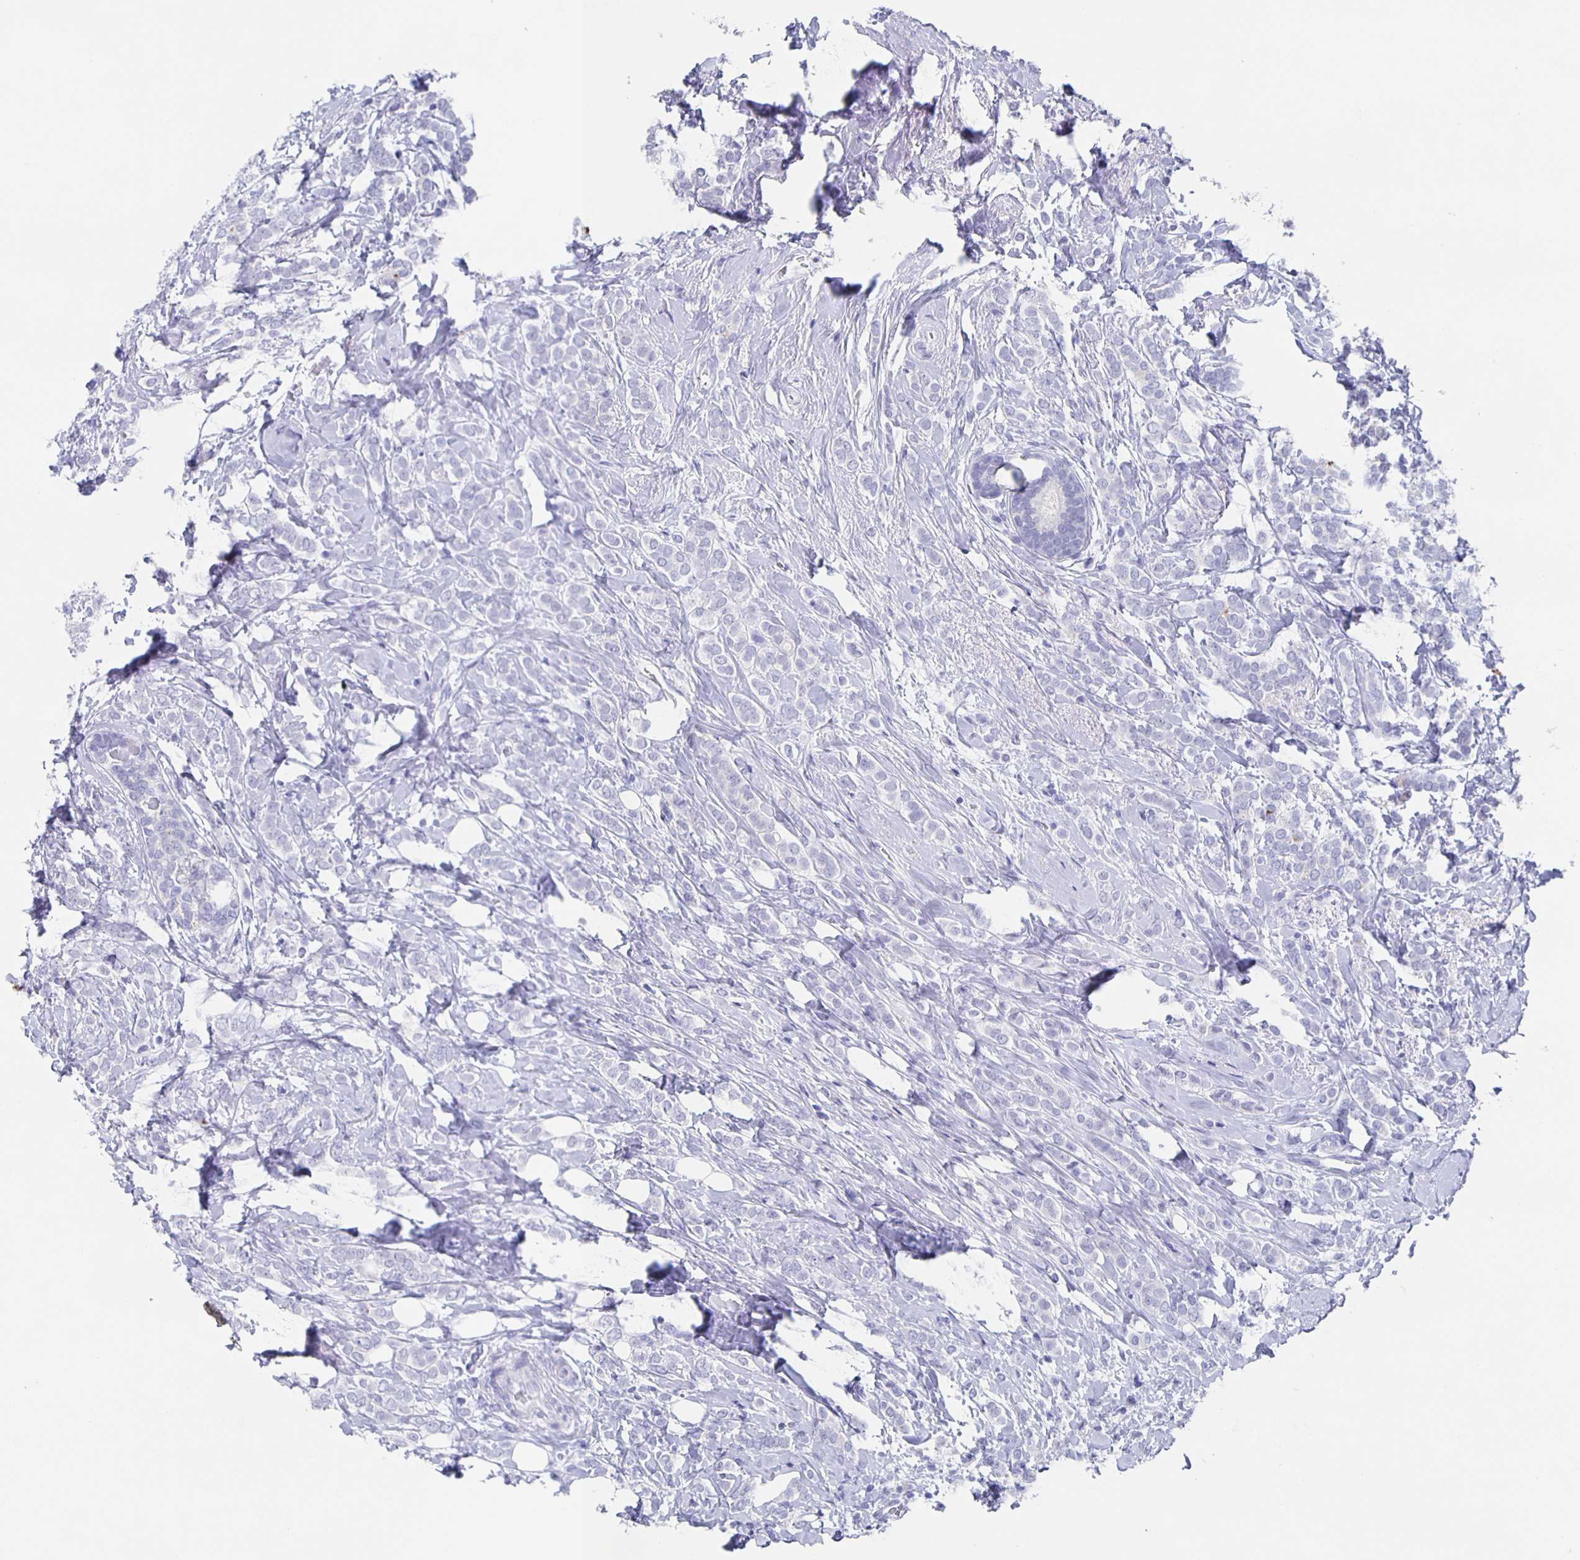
{"staining": {"intensity": "negative", "quantity": "none", "location": "none"}, "tissue": "breast cancer", "cell_type": "Tumor cells", "image_type": "cancer", "snomed": [{"axis": "morphology", "description": "Lobular carcinoma"}, {"axis": "topography", "description": "Breast"}], "caption": "This micrograph is of lobular carcinoma (breast) stained with IHC to label a protein in brown with the nuclei are counter-stained blue. There is no positivity in tumor cells.", "gene": "SLC34A2", "patient": {"sex": "female", "age": 49}}